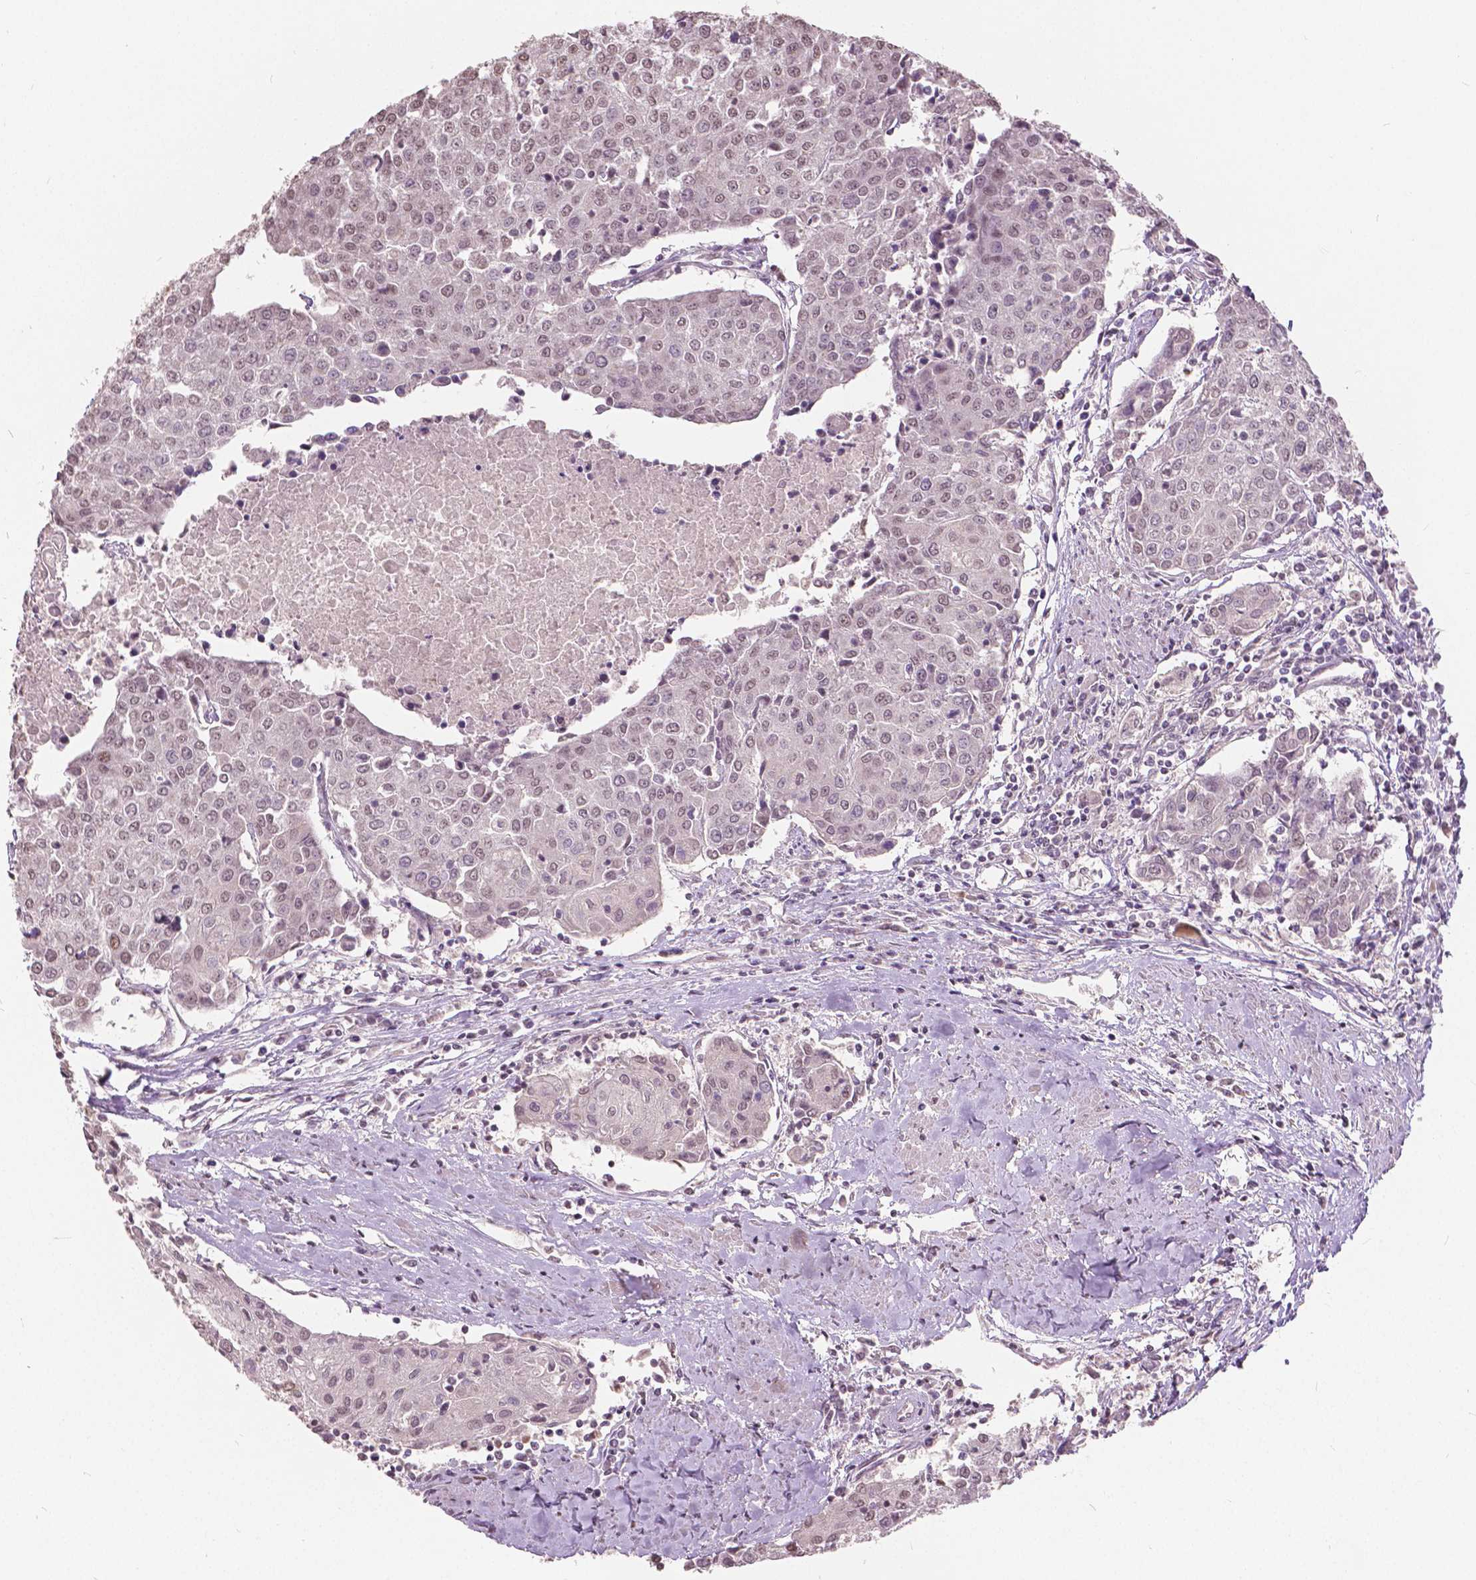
{"staining": {"intensity": "weak", "quantity": ">75%", "location": "nuclear"}, "tissue": "urothelial cancer", "cell_type": "Tumor cells", "image_type": "cancer", "snomed": [{"axis": "morphology", "description": "Urothelial carcinoma, High grade"}, {"axis": "topography", "description": "Urinary bladder"}], "caption": "DAB immunohistochemical staining of urothelial carcinoma (high-grade) shows weak nuclear protein positivity in about >75% of tumor cells. (Brightfield microscopy of DAB IHC at high magnification).", "gene": "HOXA10", "patient": {"sex": "female", "age": 85}}